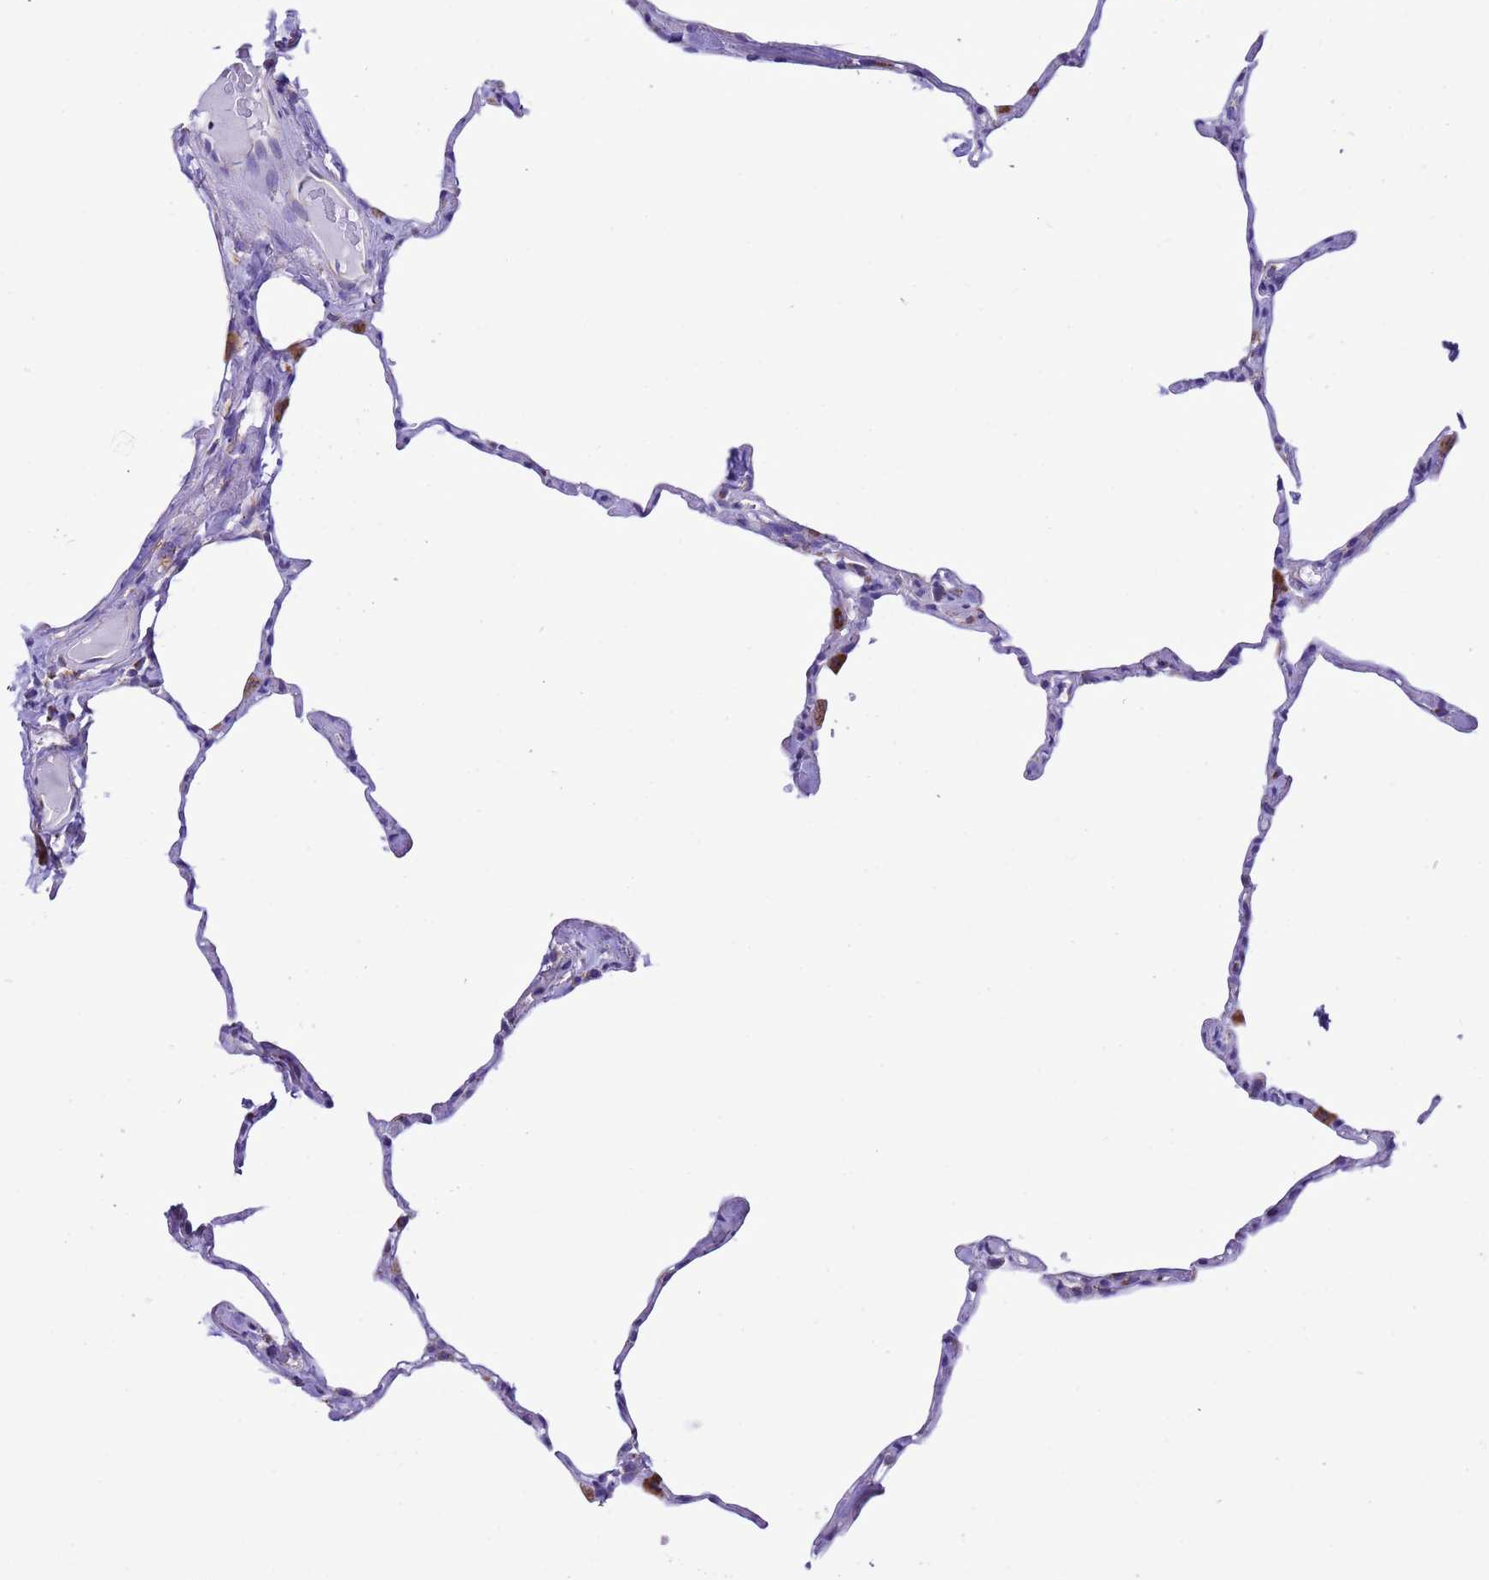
{"staining": {"intensity": "negative", "quantity": "none", "location": "none"}, "tissue": "lung", "cell_type": "Alveolar cells", "image_type": "normal", "snomed": [{"axis": "morphology", "description": "Normal tissue, NOS"}, {"axis": "topography", "description": "Lung"}], "caption": "The immunohistochemistry micrograph has no significant expression in alveolar cells of lung. (DAB immunohistochemistry with hematoxylin counter stain).", "gene": "CCDC191", "patient": {"sex": "male", "age": 65}}